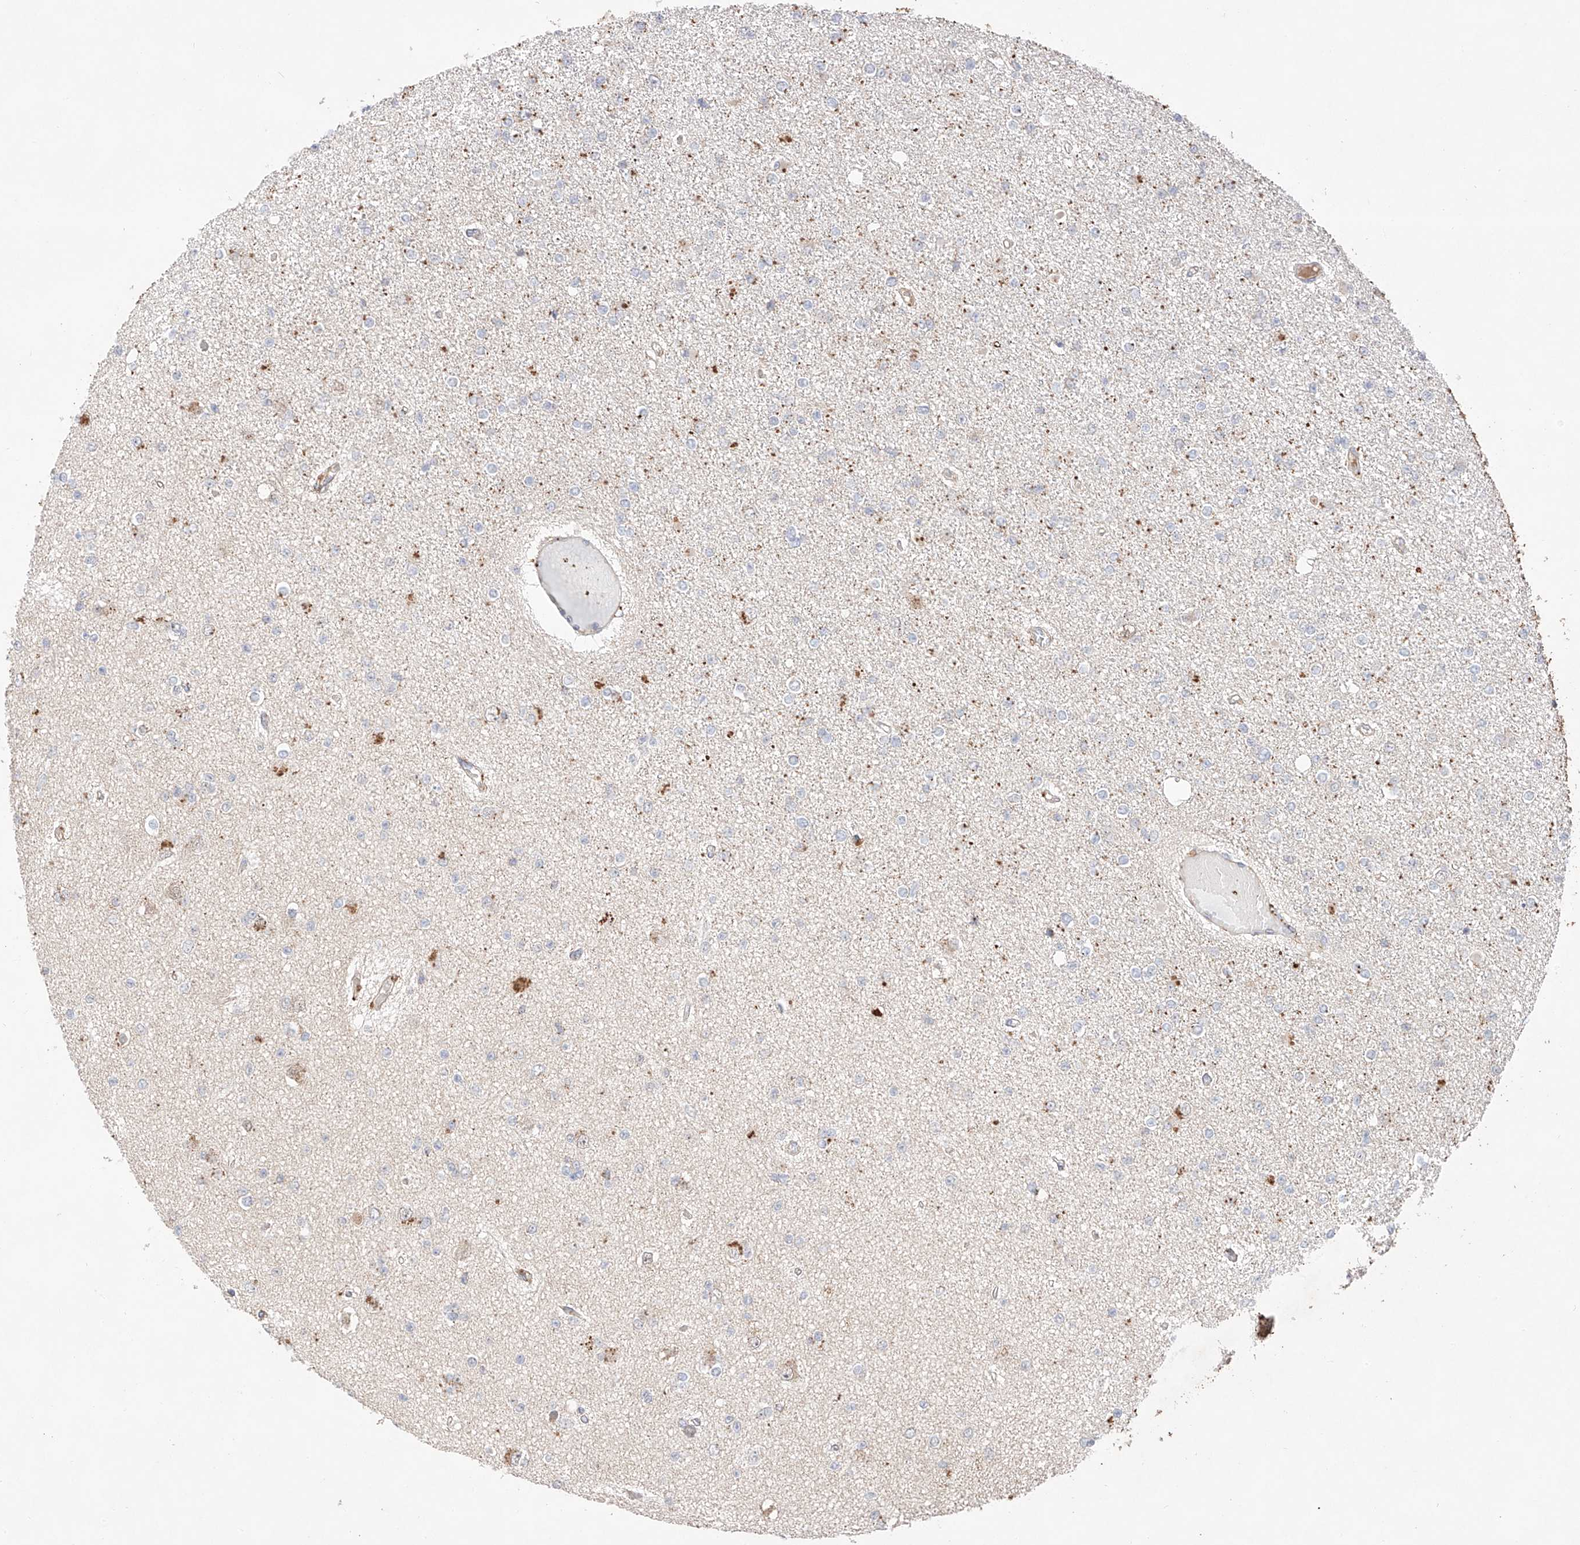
{"staining": {"intensity": "negative", "quantity": "none", "location": "none"}, "tissue": "glioma", "cell_type": "Tumor cells", "image_type": "cancer", "snomed": [{"axis": "morphology", "description": "Glioma, malignant, Low grade"}, {"axis": "topography", "description": "Brain"}], "caption": "An IHC histopathology image of malignant glioma (low-grade) is shown. There is no staining in tumor cells of malignant glioma (low-grade).", "gene": "GCNT1", "patient": {"sex": "female", "age": 22}}